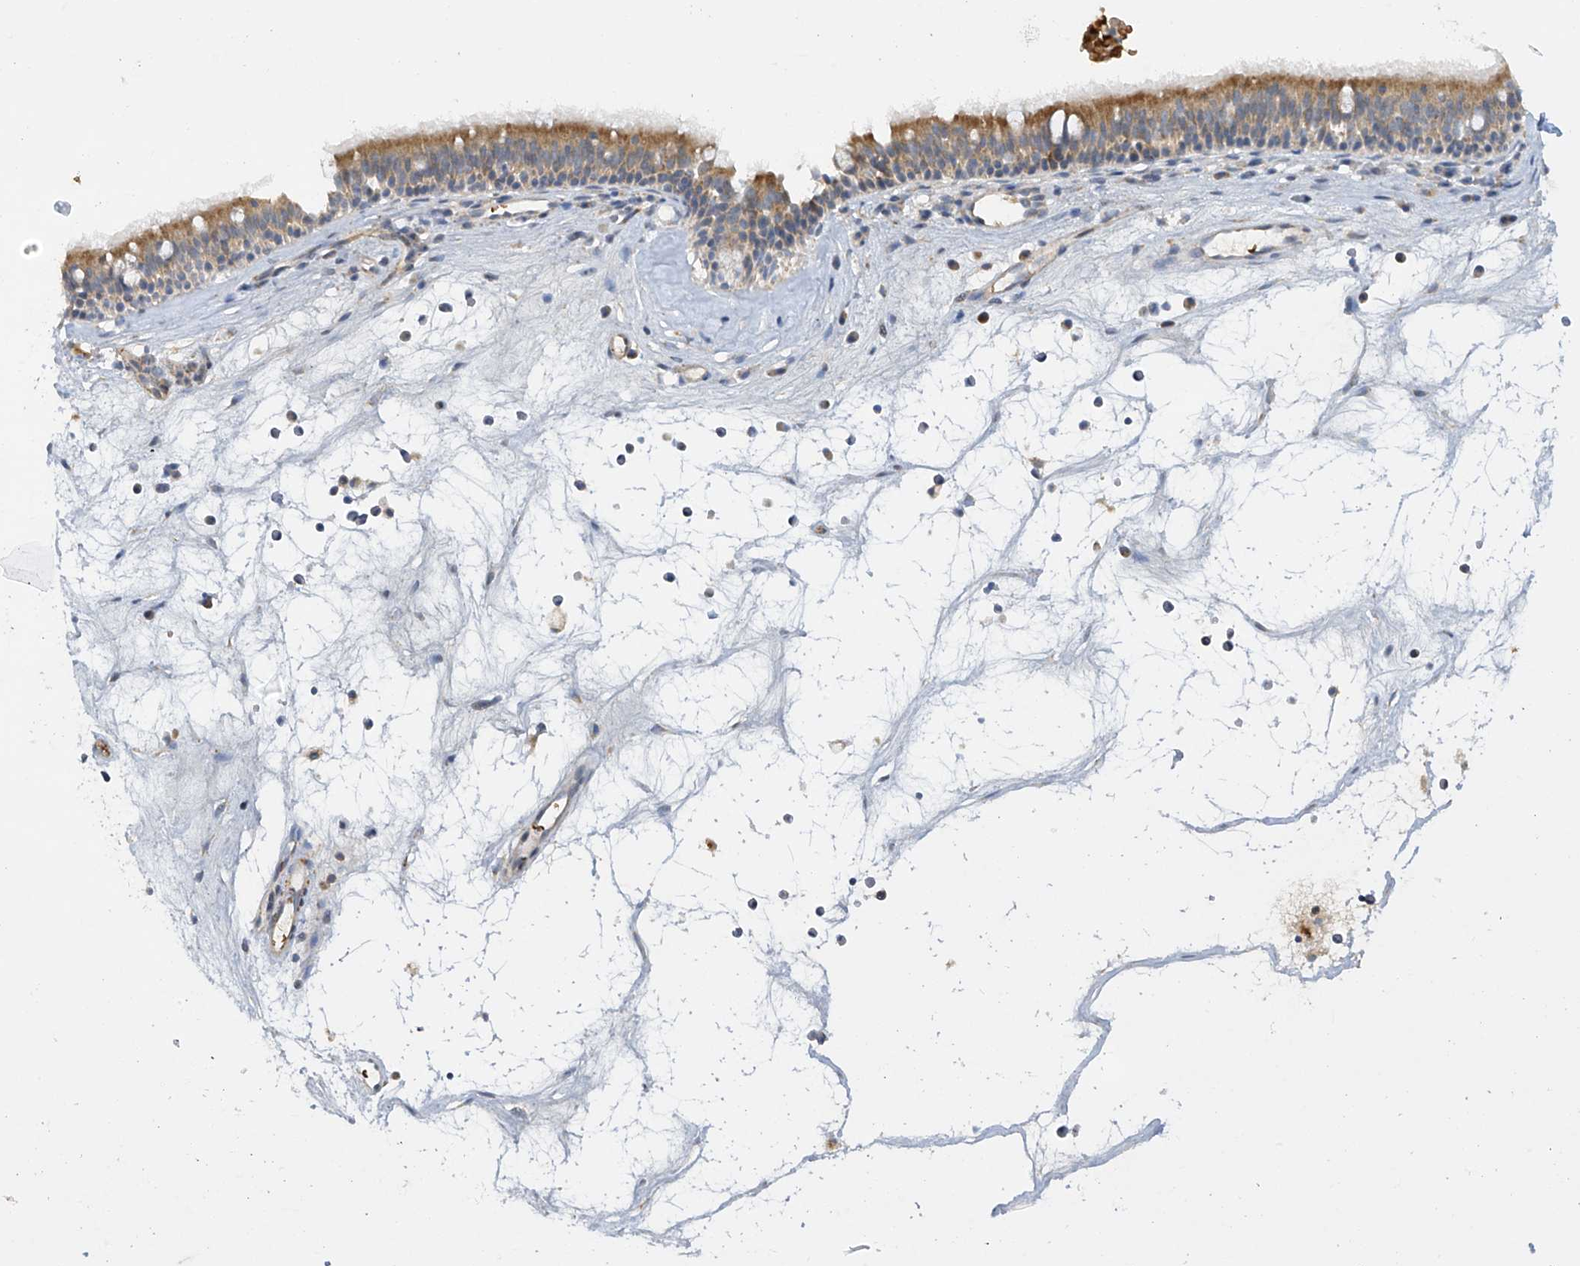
{"staining": {"intensity": "moderate", "quantity": "25%-75%", "location": "cytoplasmic/membranous"}, "tissue": "nasopharynx", "cell_type": "Respiratory epithelial cells", "image_type": "normal", "snomed": [{"axis": "morphology", "description": "Normal tissue, NOS"}, {"axis": "morphology", "description": "Inflammation, NOS"}, {"axis": "morphology", "description": "Malignant melanoma, Metastatic site"}, {"axis": "topography", "description": "Nasopharynx"}], "caption": "The immunohistochemical stain highlights moderate cytoplasmic/membranous positivity in respiratory epithelial cells of benign nasopharynx.", "gene": "METTL18", "patient": {"sex": "male", "age": 70}}